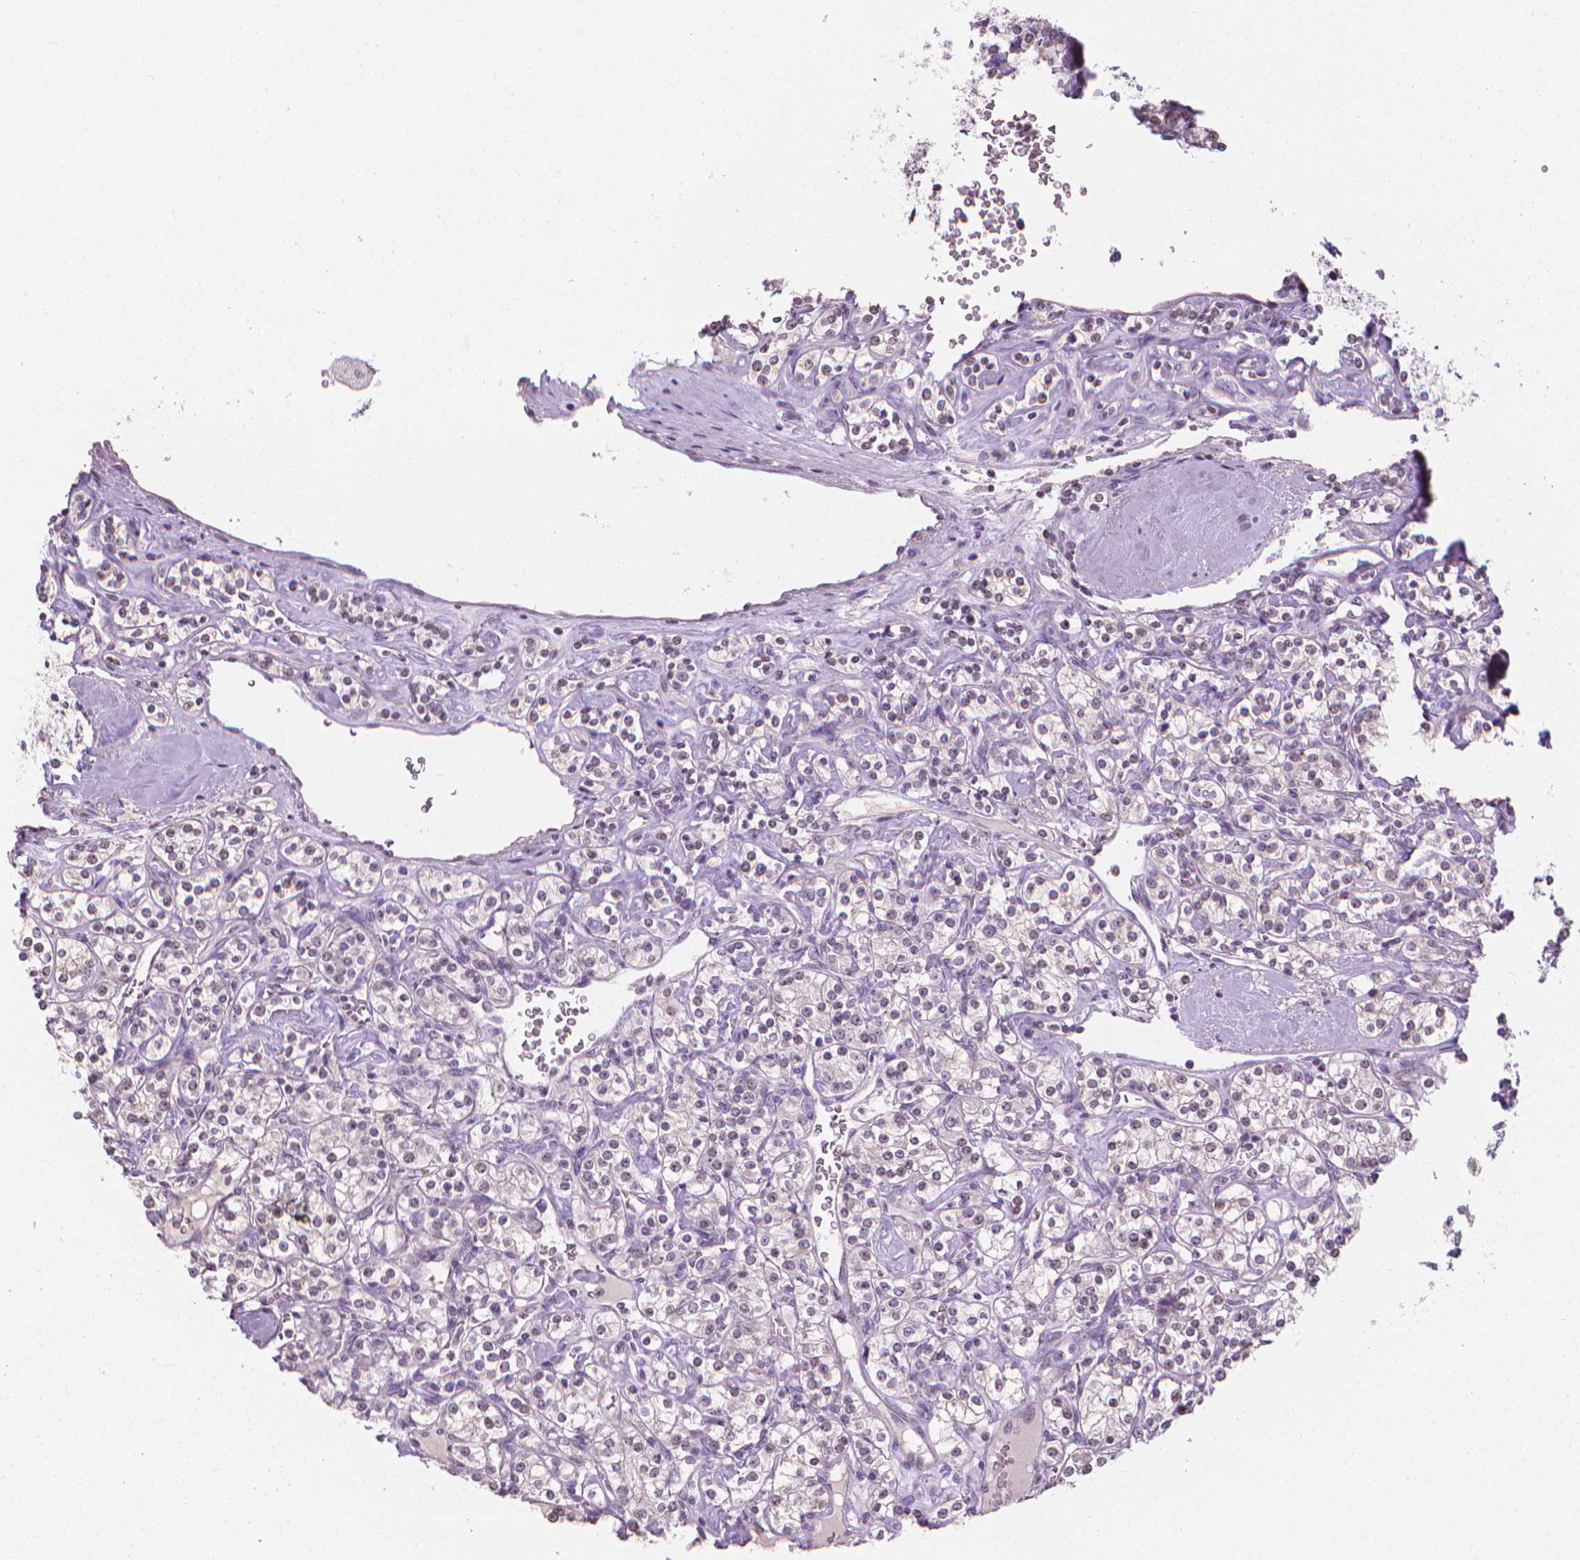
{"staining": {"intensity": "negative", "quantity": "none", "location": "none"}, "tissue": "renal cancer", "cell_type": "Tumor cells", "image_type": "cancer", "snomed": [{"axis": "morphology", "description": "Adenocarcinoma, NOS"}, {"axis": "topography", "description": "Kidney"}], "caption": "This image is of renal cancer (adenocarcinoma) stained with IHC to label a protein in brown with the nuclei are counter-stained blue. There is no positivity in tumor cells.", "gene": "NCAN", "patient": {"sex": "male", "age": 77}}